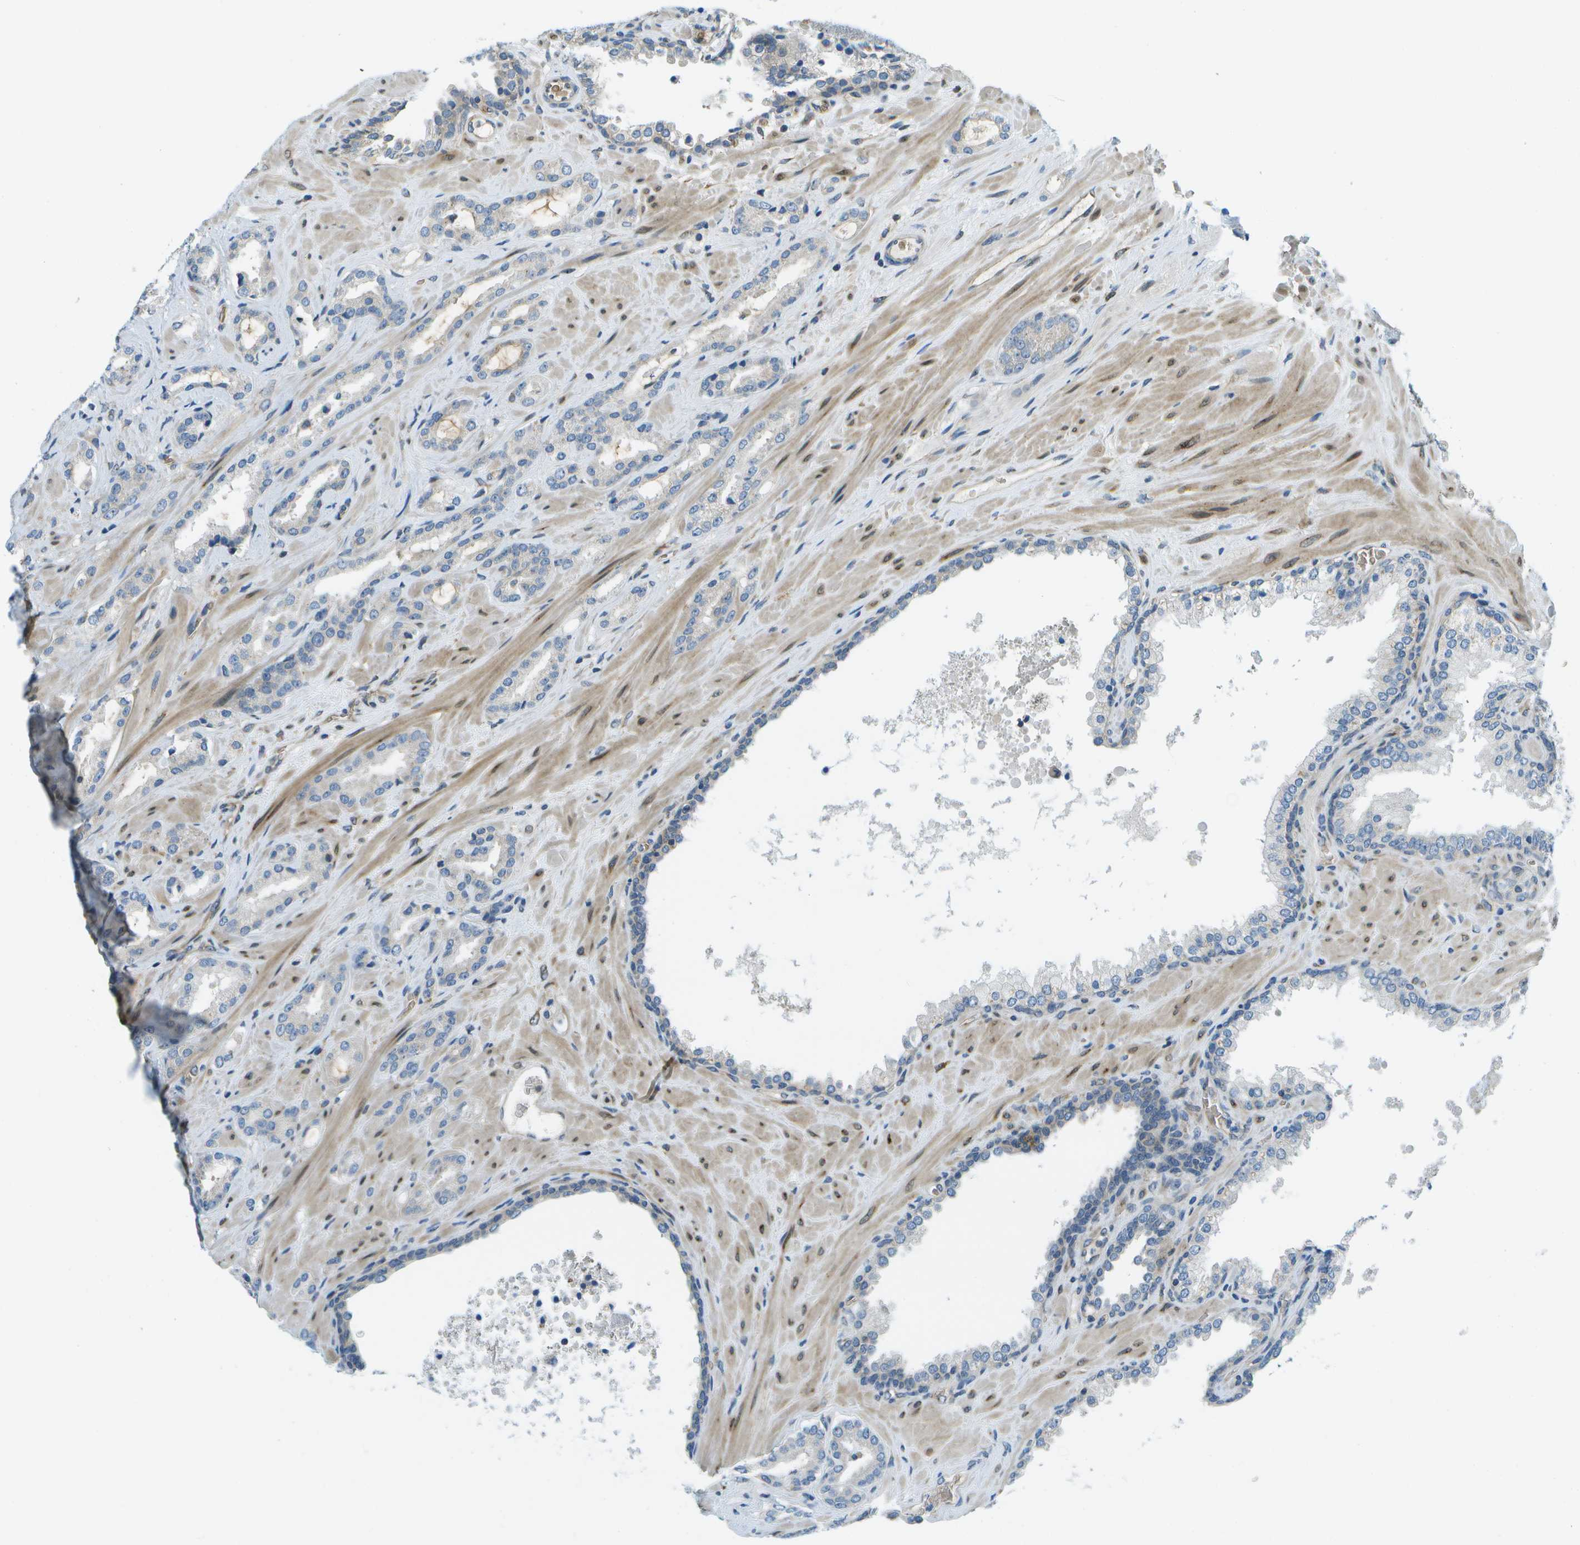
{"staining": {"intensity": "negative", "quantity": "none", "location": "none"}, "tissue": "prostate cancer", "cell_type": "Tumor cells", "image_type": "cancer", "snomed": [{"axis": "morphology", "description": "Adenocarcinoma, High grade"}, {"axis": "topography", "description": "Prostate"}], "caption": "Immunohistochemistry (IHC) micrograph of neoplastic tissue: prostate cancer (high-grade adenocarcinoma) stained with DAB (3,3'-diaminobenzidine) shows no significant protein staining in tumor cells.", "gene": "CTIF", "patient": {"sex": "male", "age": 64}}